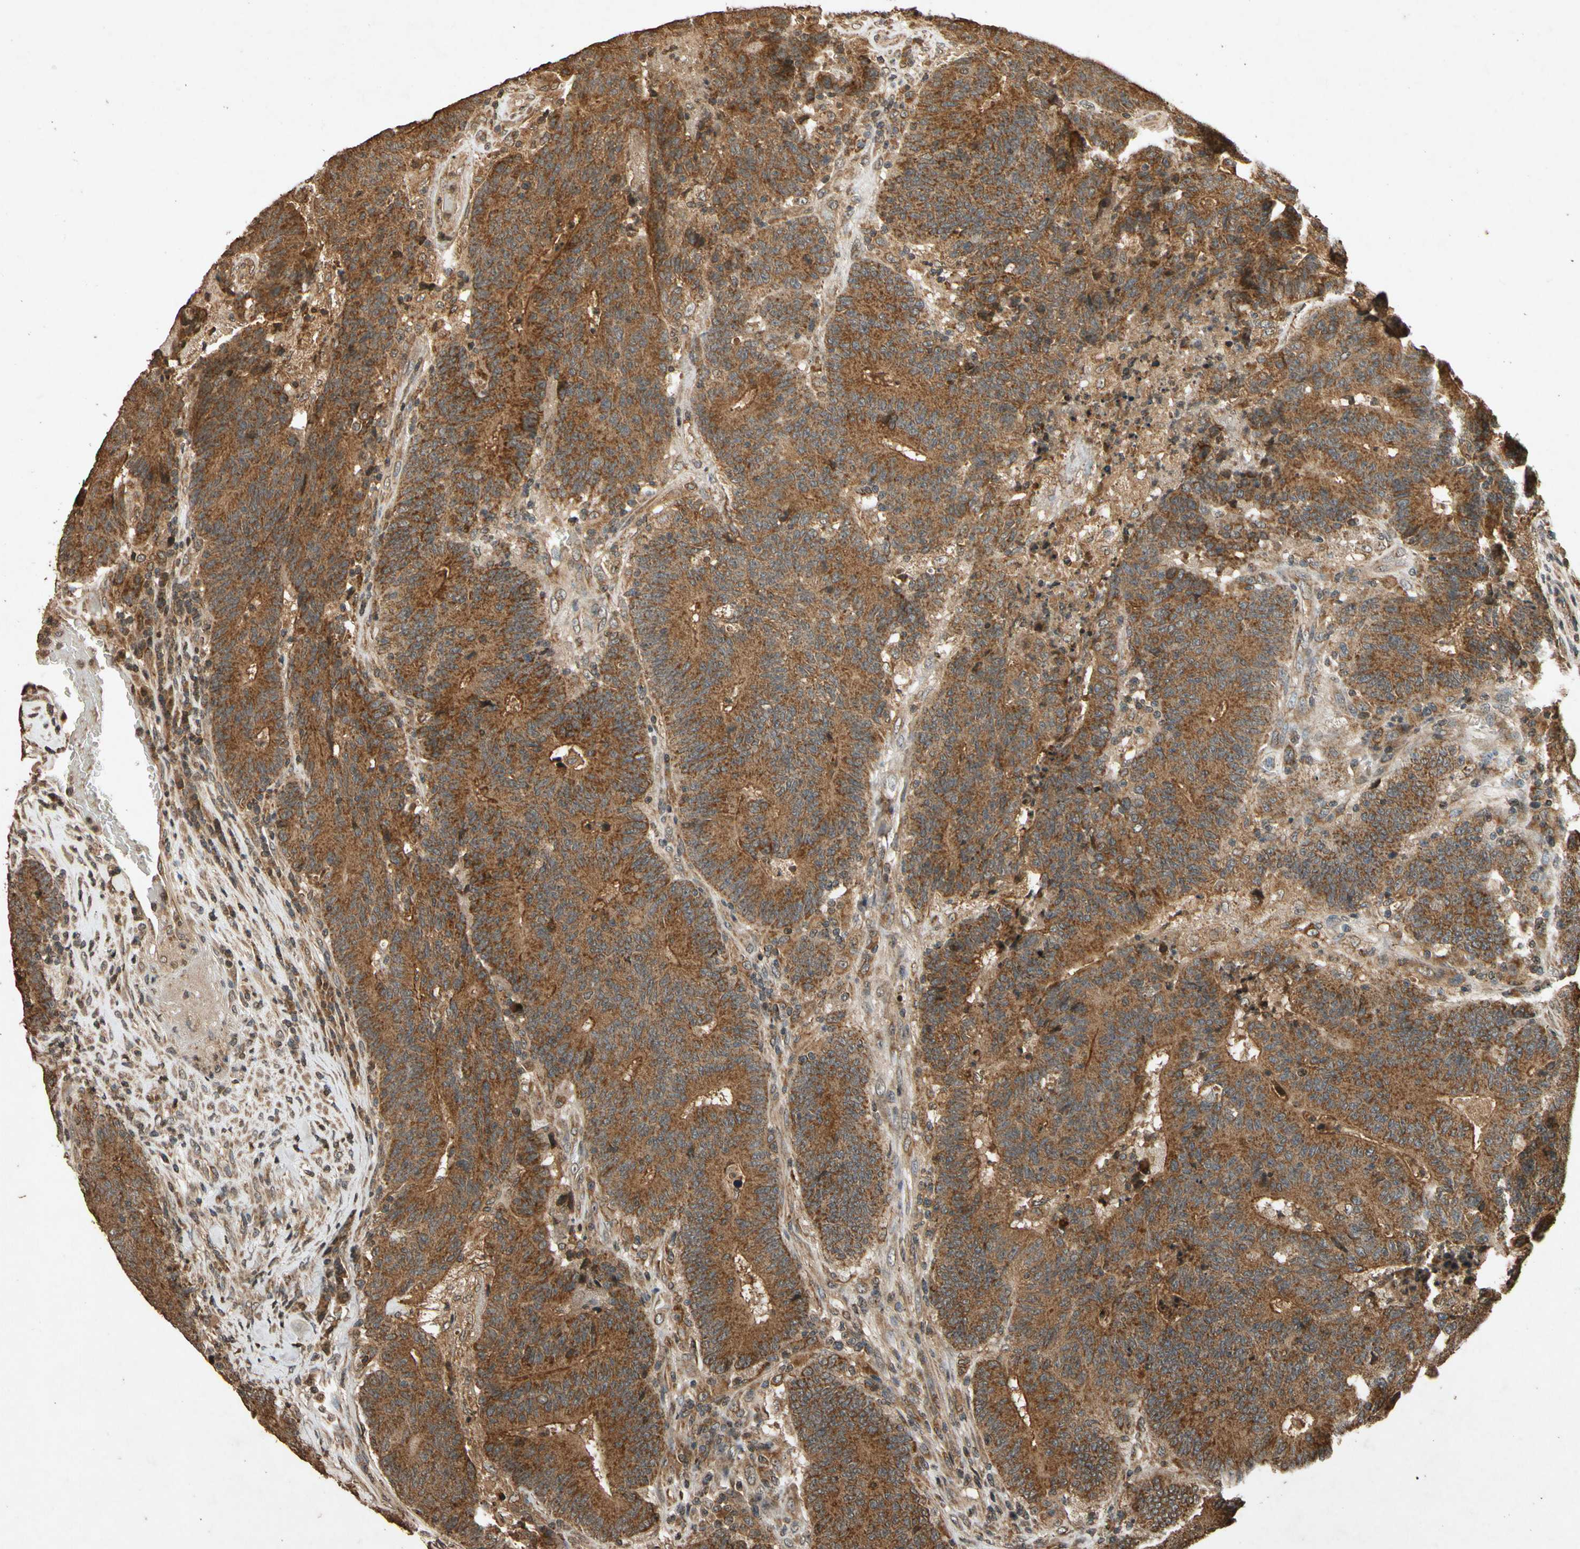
{"staining": {"intensity": "strong", "quantity": ">75%", "location": "cytoplasmic/membranous"}, "tissue": "colorectal cancer", "cell_type": "Tumor cells", "image_type": "cancer", "snomed": [{"axis": "morphology", "description": "Normal tissue, NOS"}, {"axis": "morphology", "description": "Adenocarcinoma, NOS"}, {"axis": "topography", "description": "Colon"}], "caption": "Colorectal cancer stained with a protein marker shows strong staining in tumor cells.", "gene": "TXN2", "patient": {"sex": "female", "age": 75}}